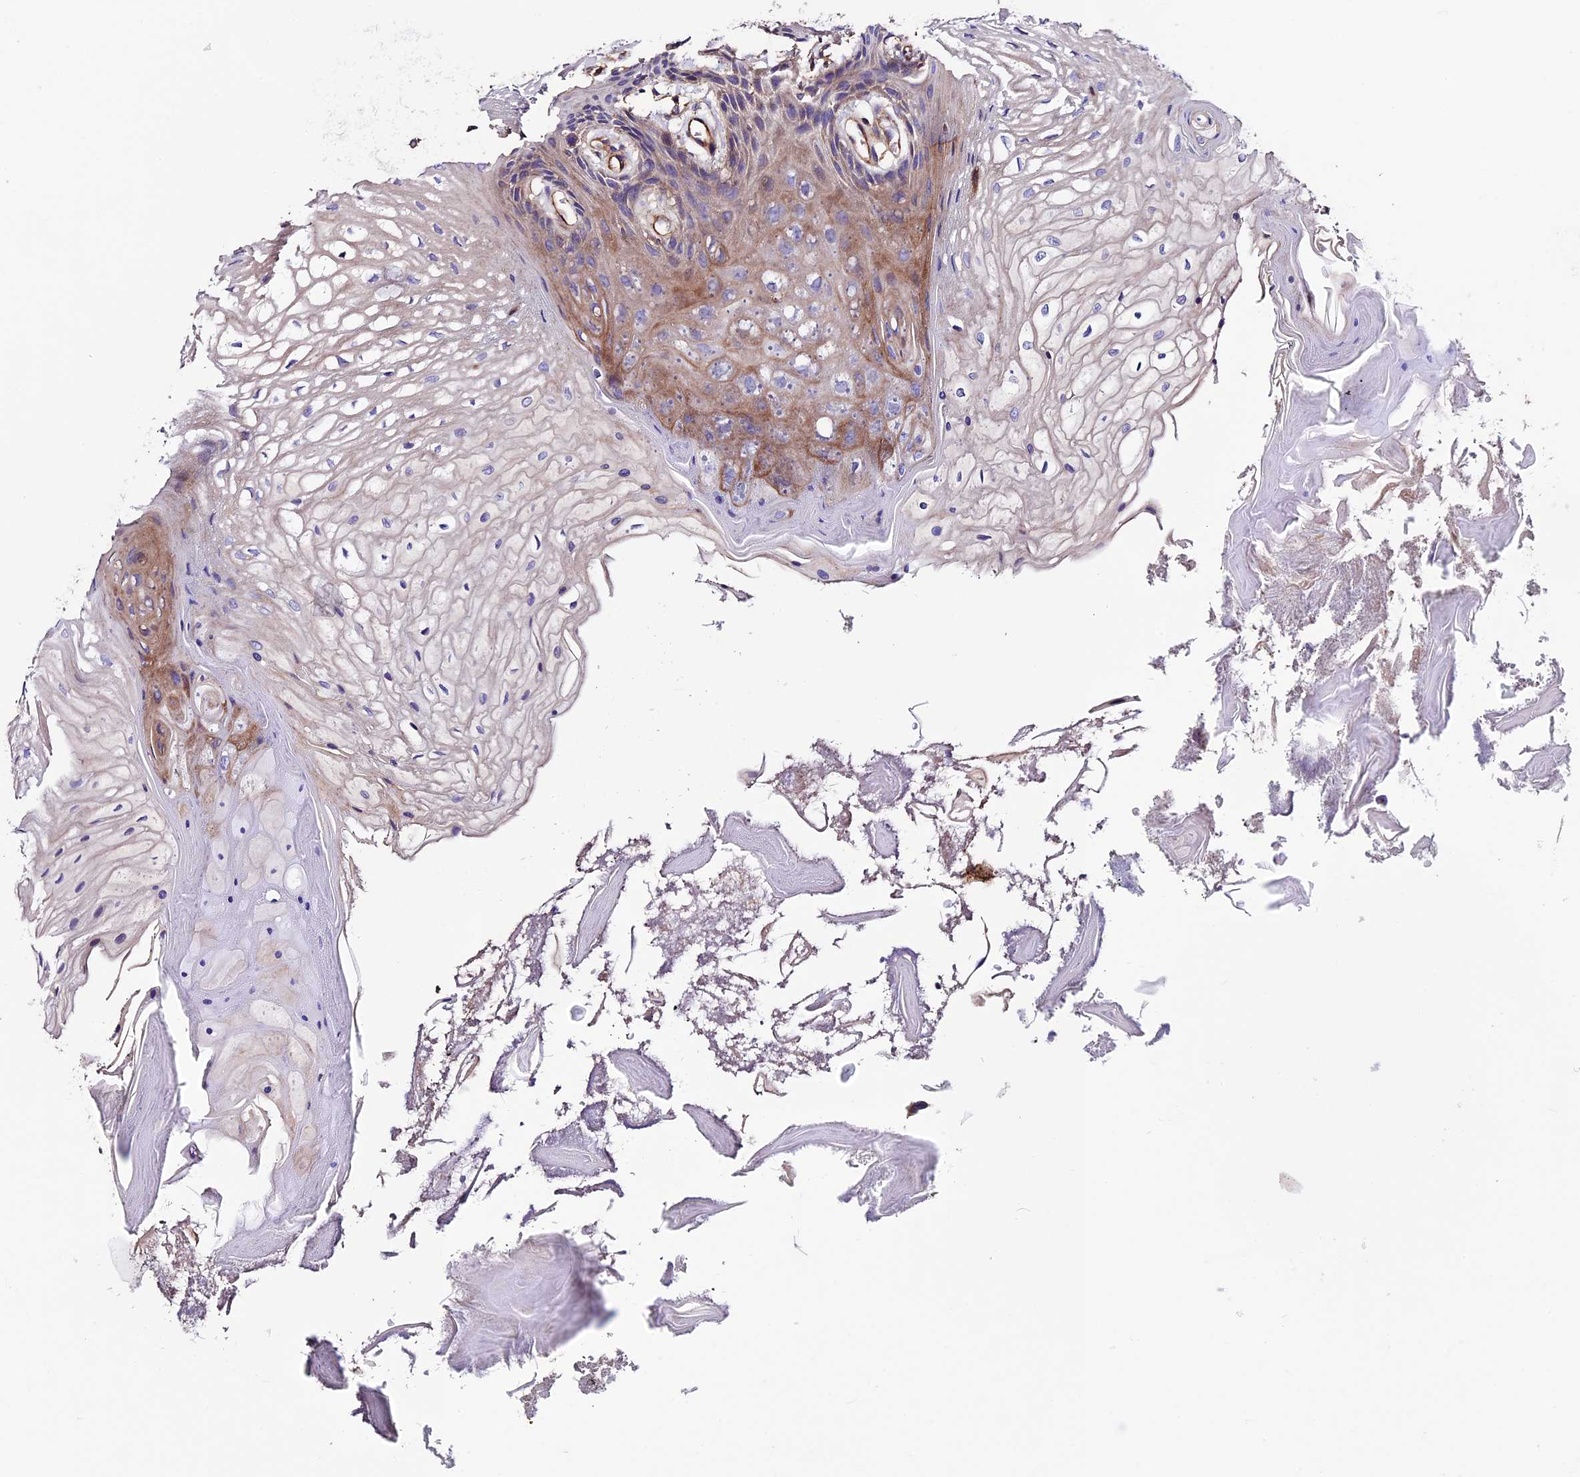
{"staining": {"intensity": "moderate", "quantity": "<25%", "location": "cytoplasmic/membranous"}, "tissue": "oral mucosa", "cell_type": "Squamous epithelial cells", "image_type": "normal", "snomed": [{"axis": "morphology", "description": "Normal tissue, NOS"}, {"axis": "topography", "description": "Oral tissue"}], "caption": "Oral mucosa stained with immunohistochemistry exhibits moderate cytoplasmic/membranous staining in about <25% of squamous epithelial cells. (DAB IHC with brightfield microscopy, high magnification).", "gene": "EVA1B", "patient": {"sex": "female", "age": 80}}